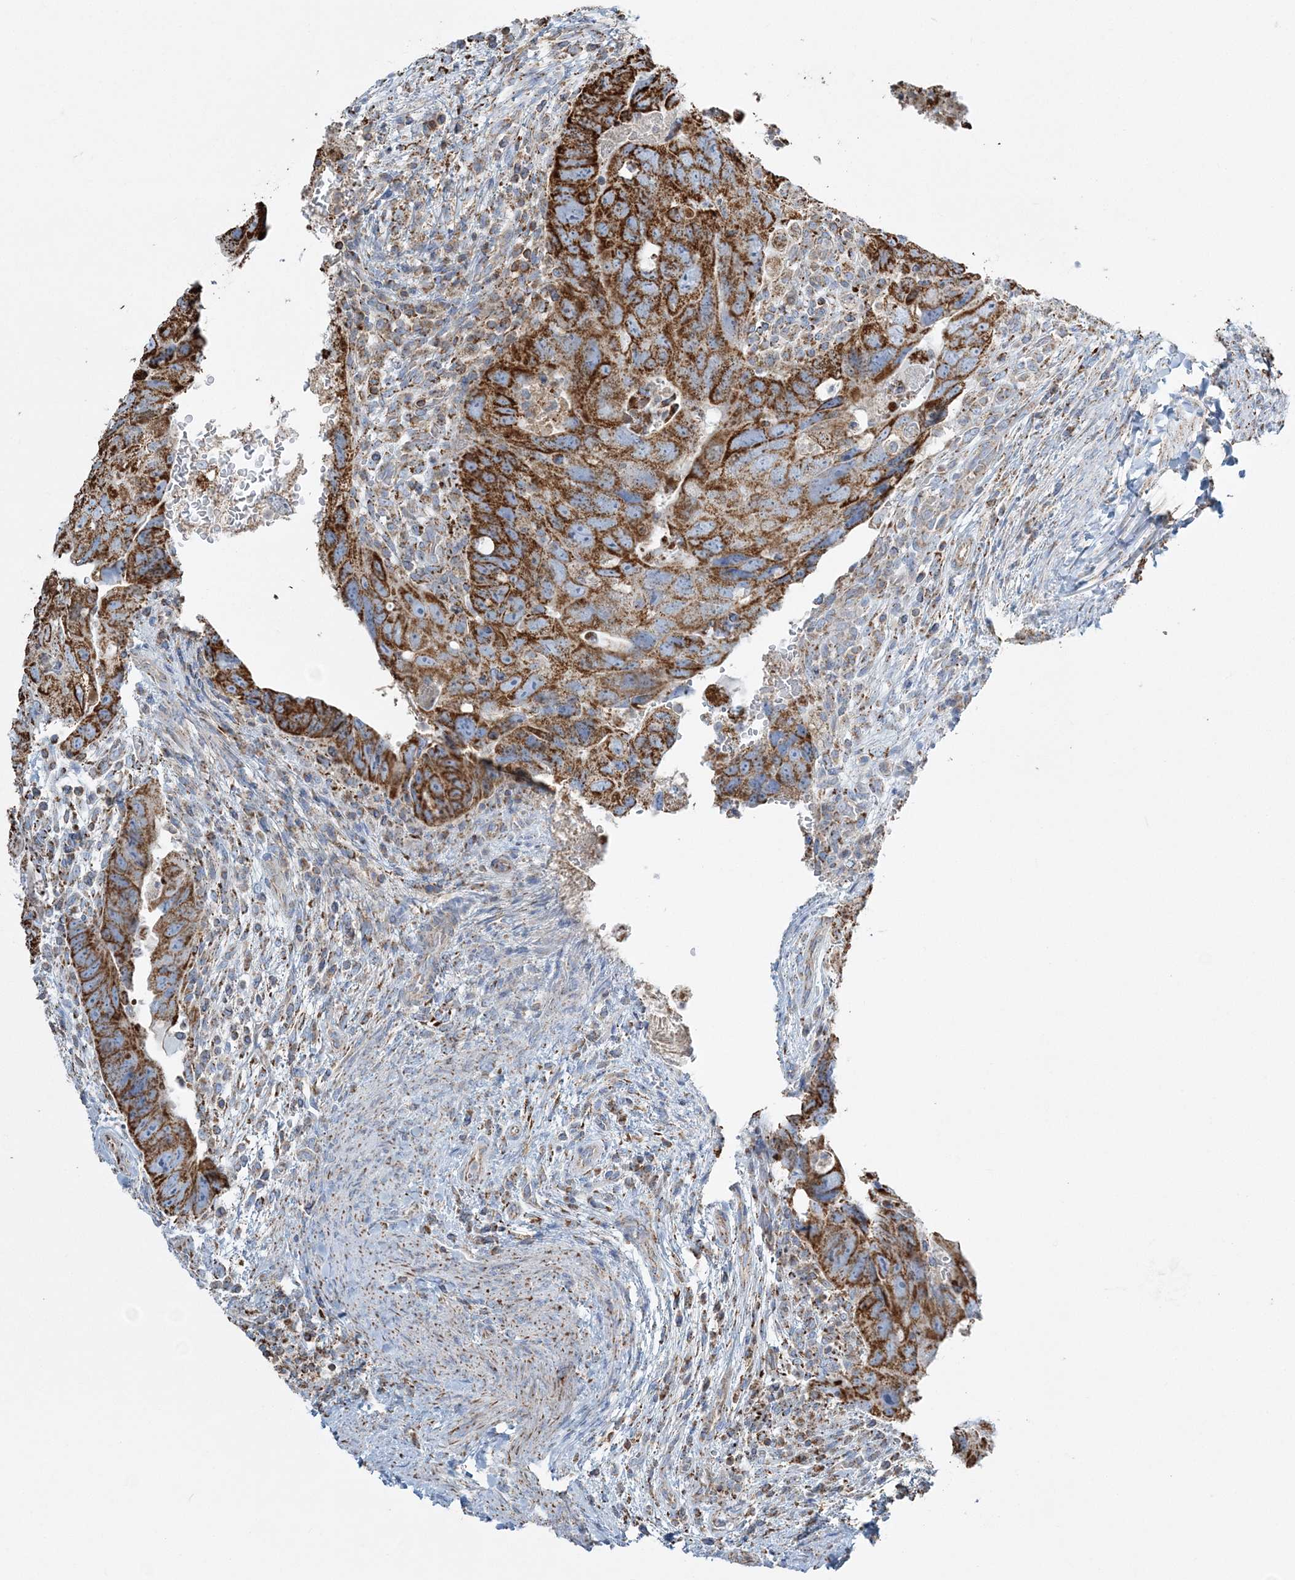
{"staining": {"intensity": "strong", "quantity": ">75%", "location": "cytoplasmic/membranous"}, "tissue": "colorectal cancer", "cell_type": "Tumor cells", "image_type": "cancer", "snomed": [{"axis": "morphology", "description": "Adenocarcinoma, NOS"}, {"axis": "topography", "description": "Rectum"}], "caption": "A brown stain shows strong cytoplasmic/membranous expression of a protein in human adenocarcinoma (colorectal) tumor cells.", "gene": "RAB11FIP3", "patient": {"sex": "male", "age": 59}}